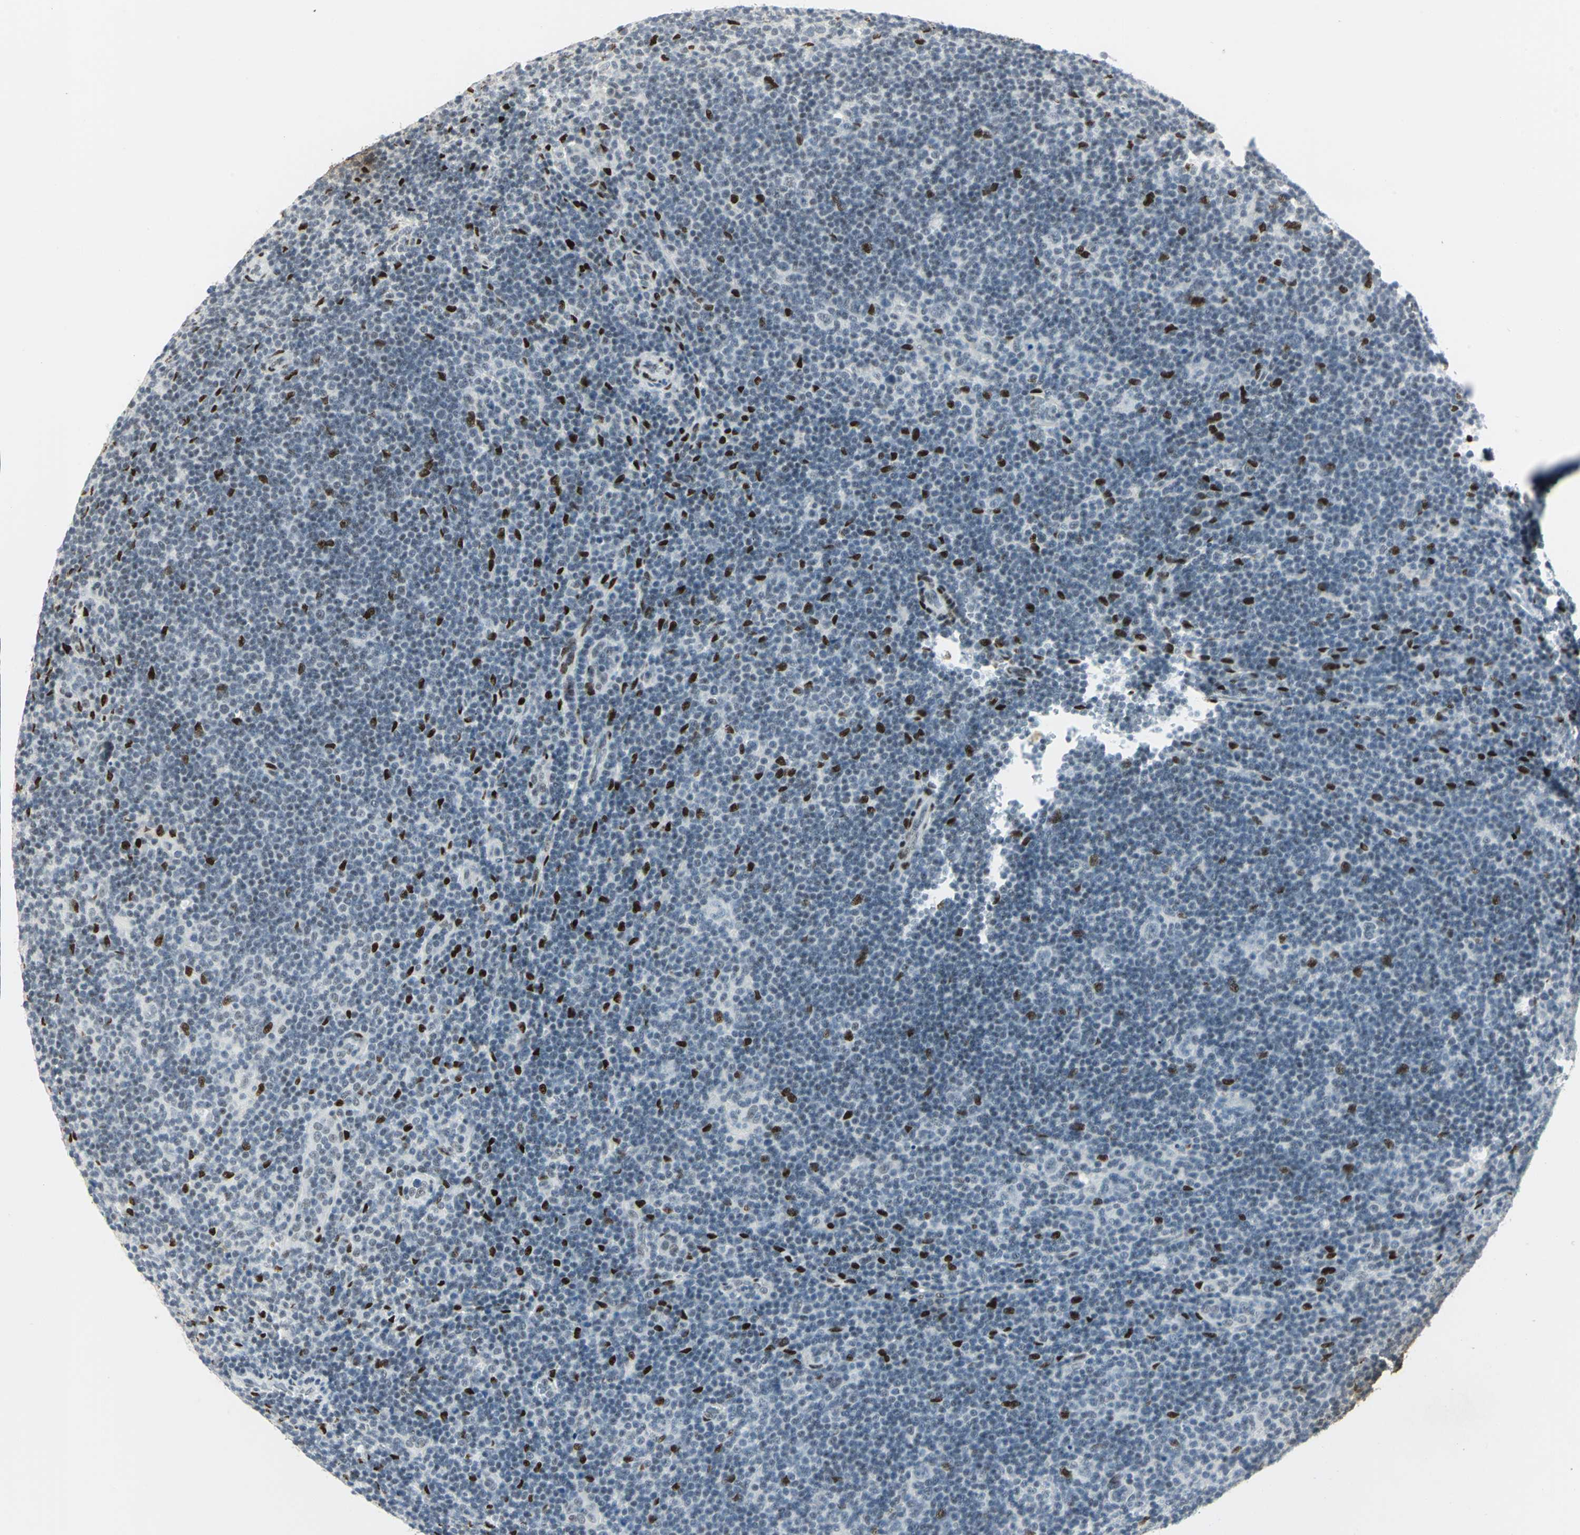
{"staining": {"intensity": "strong", "quantity": "<25%", "location": "nuclear"}, "tissue": "lymphoma", "cell_type": "Tumor cells", "image_type": "cancer", "snomed": [{"axis": "morphology", "description": "Hodgkin's disease, NOS"}, {"axis": "topography", "description": "Lymph node"}], "caption": "The histopathology image reveals staining of lymphoma, revealing strong nuclear protein staining (brown color) within tumor cells.", "gene": "MEIS2", "patient": {"sex": "female", "age": 57}}